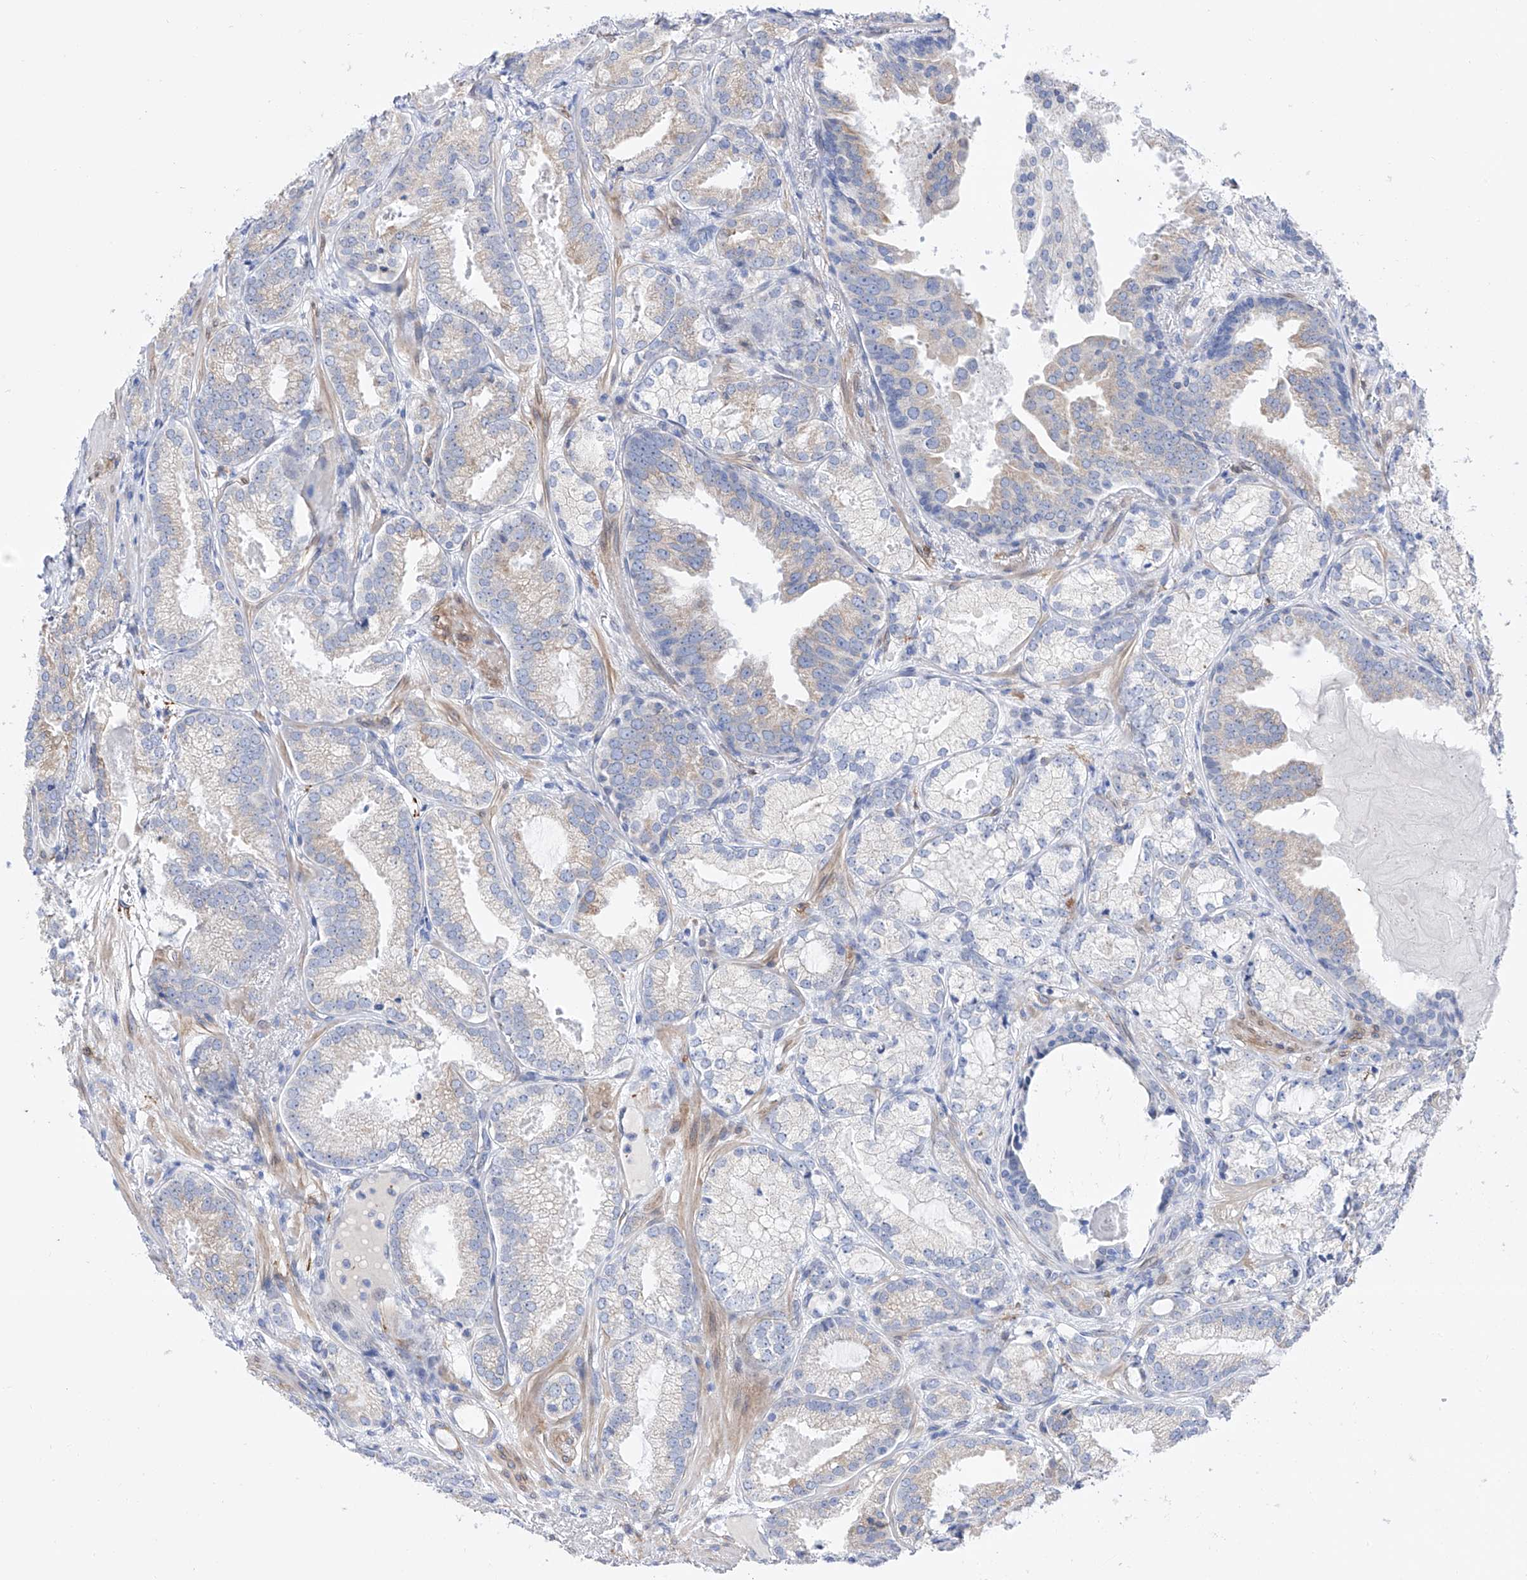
{"staining": {"intensity": "negative", "quantity": "none", "location": "none"}, "tissue": "prostate cancer", "cell_type": "Tumor cells", "image_type": "cancer", "snomed": [{"axis": "morphology", "description": "Normal morphology"}, {"axis": "morphology", "description": "Adenocarcinoma, Low grade"}, {"axis": "topography", "description": "Prostate"}], "caption": "Immunohistochemistry image of neoplastic tissue: prostate cancer (adenocarcinoma (low-grade)) stained with DAB displays no significant protein expression in tumor cells.", "gene": "LCLAT1", "patient": {"sex": "male", "age": 72}}